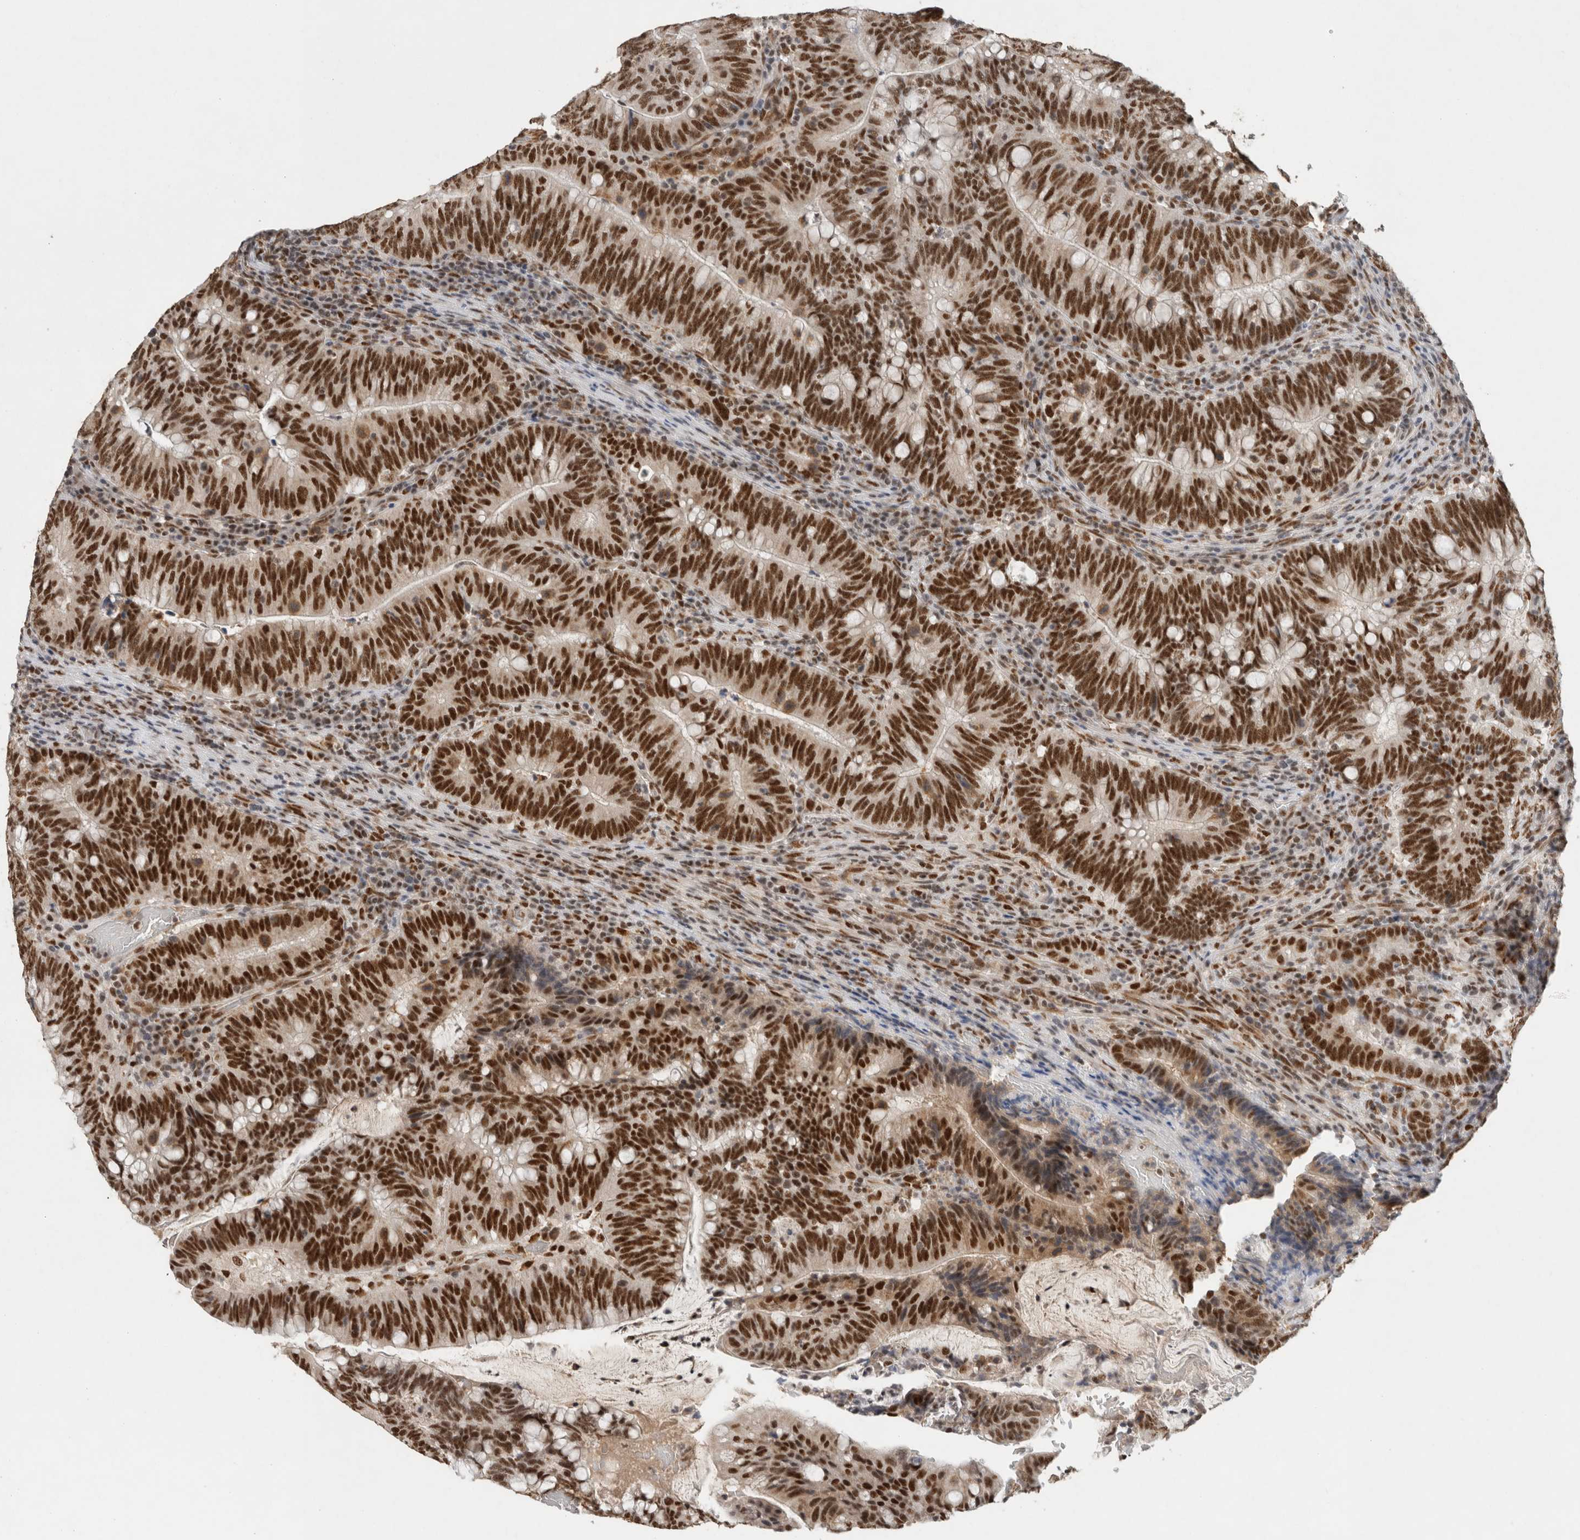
{"staining": {"intensity": "strong", "quantity": ">75%", "location": "nuclear"}, "tissue": "colorectal cancer", "cell_type": "Tumor cells", "image_type": "cancer", "snomed": [{"axis": "morphology", "description": "Adenocarcinoma, NOS"}, {"axis": "topography", "description": "Colon"}], "caption": "IHC of human adenocarcinoma (colorectal) demonstrates high levels of strong nuclear expression in about >75% of tumor cells. (IHC, brightfield microscopy, high magnification).", "gene": "DDX42", "patient": {"sex": "female", "age": 66}}